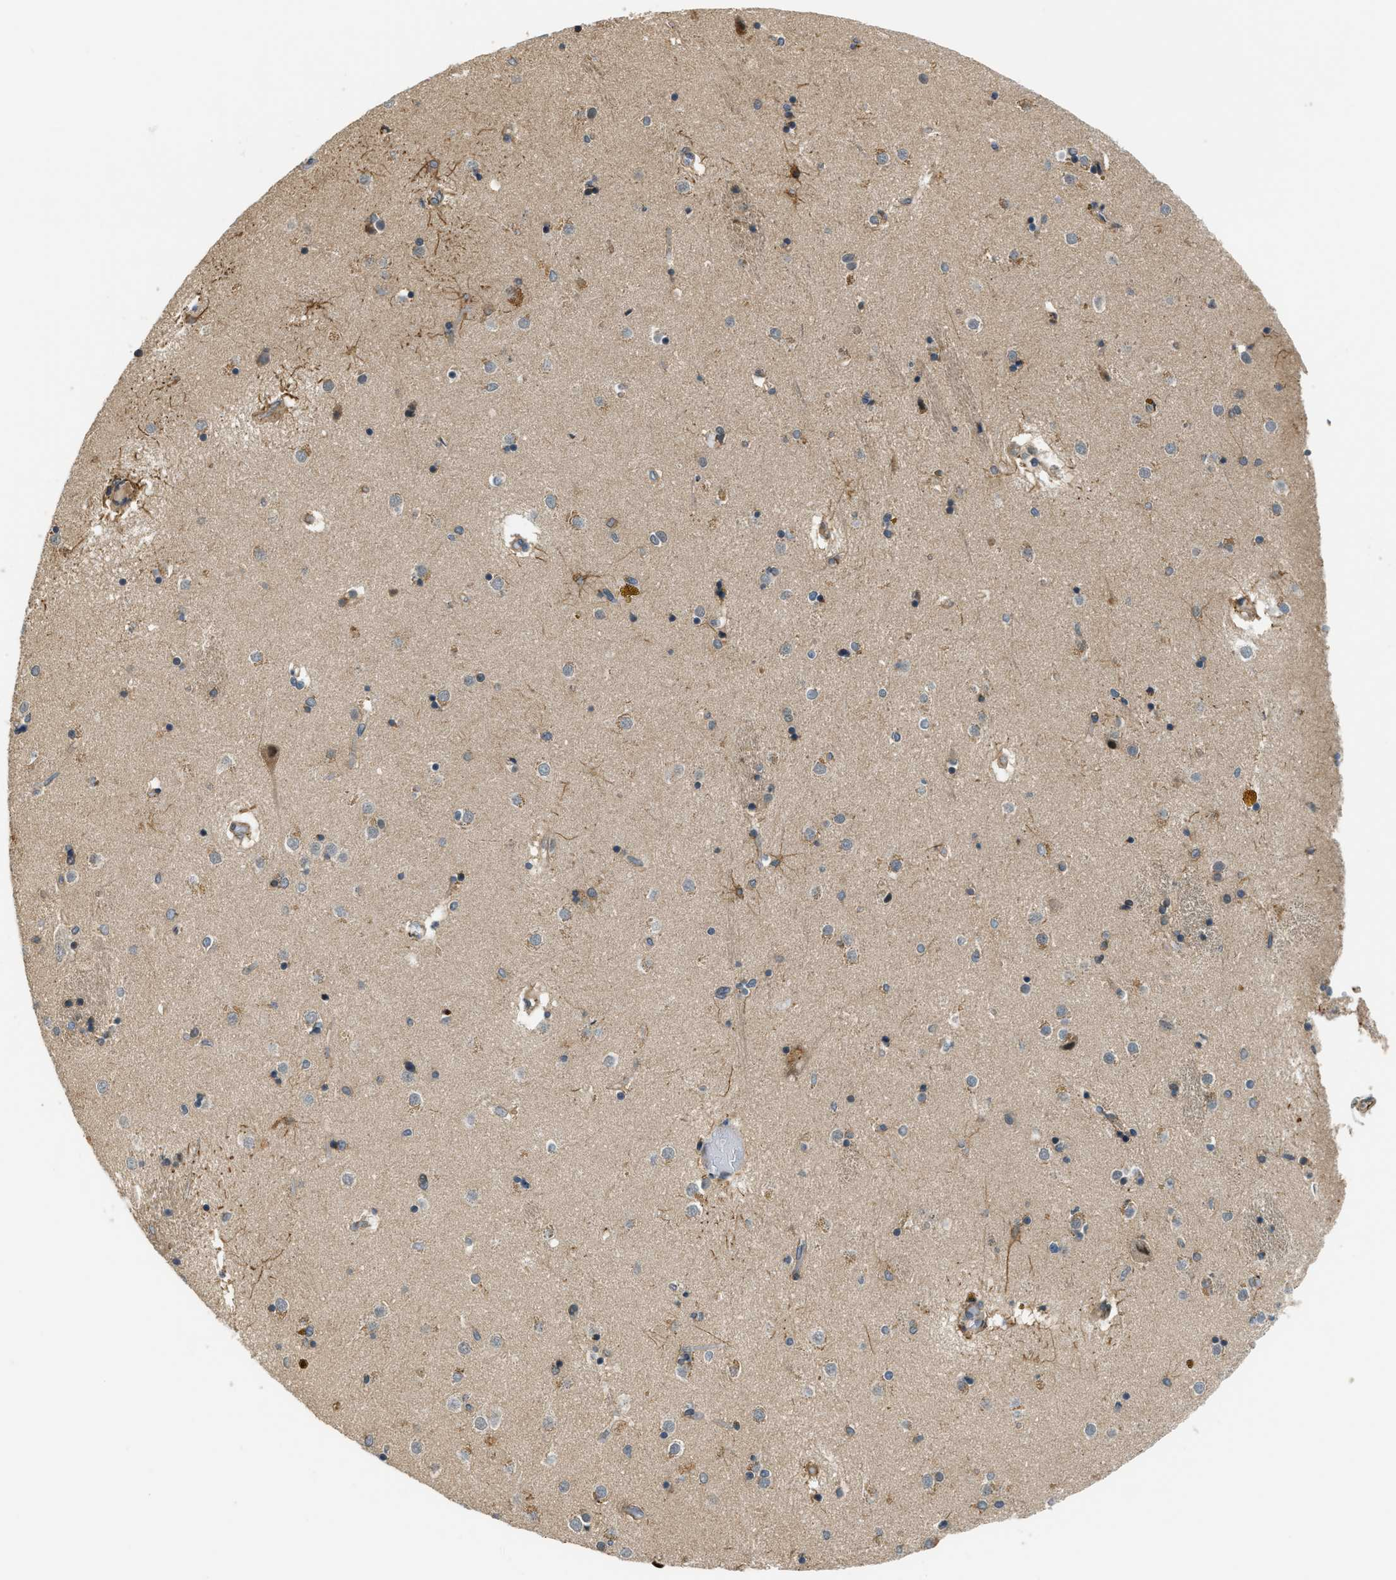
{"staining": {"intensity": "moderate", "quantity": "<25%", "location": "cytoplasmic/membranous,nuclear"}, "tissue": "caudate", "cell_type": "Glial cells", "image_type": "normal", "snomed": [{"axis": "morphology", "description": "Normal tissue, NOS"}, {"axis": "topography", "description": "Lateral ventricle wall"}], "caption": "Glial cells display low levels of moderate cytoplasmic/membranous,nuclear positivity in approximately <25% of cells in unremarkable caudate. The staining is performed using DAB (3,3'-diaminobenzidine) brown chromogen to label protein expression. The nuclei are counter-stained blue using hematoxylin.", "gene": "ALOX12", "patient": {"sex": "male", "age": 70}}